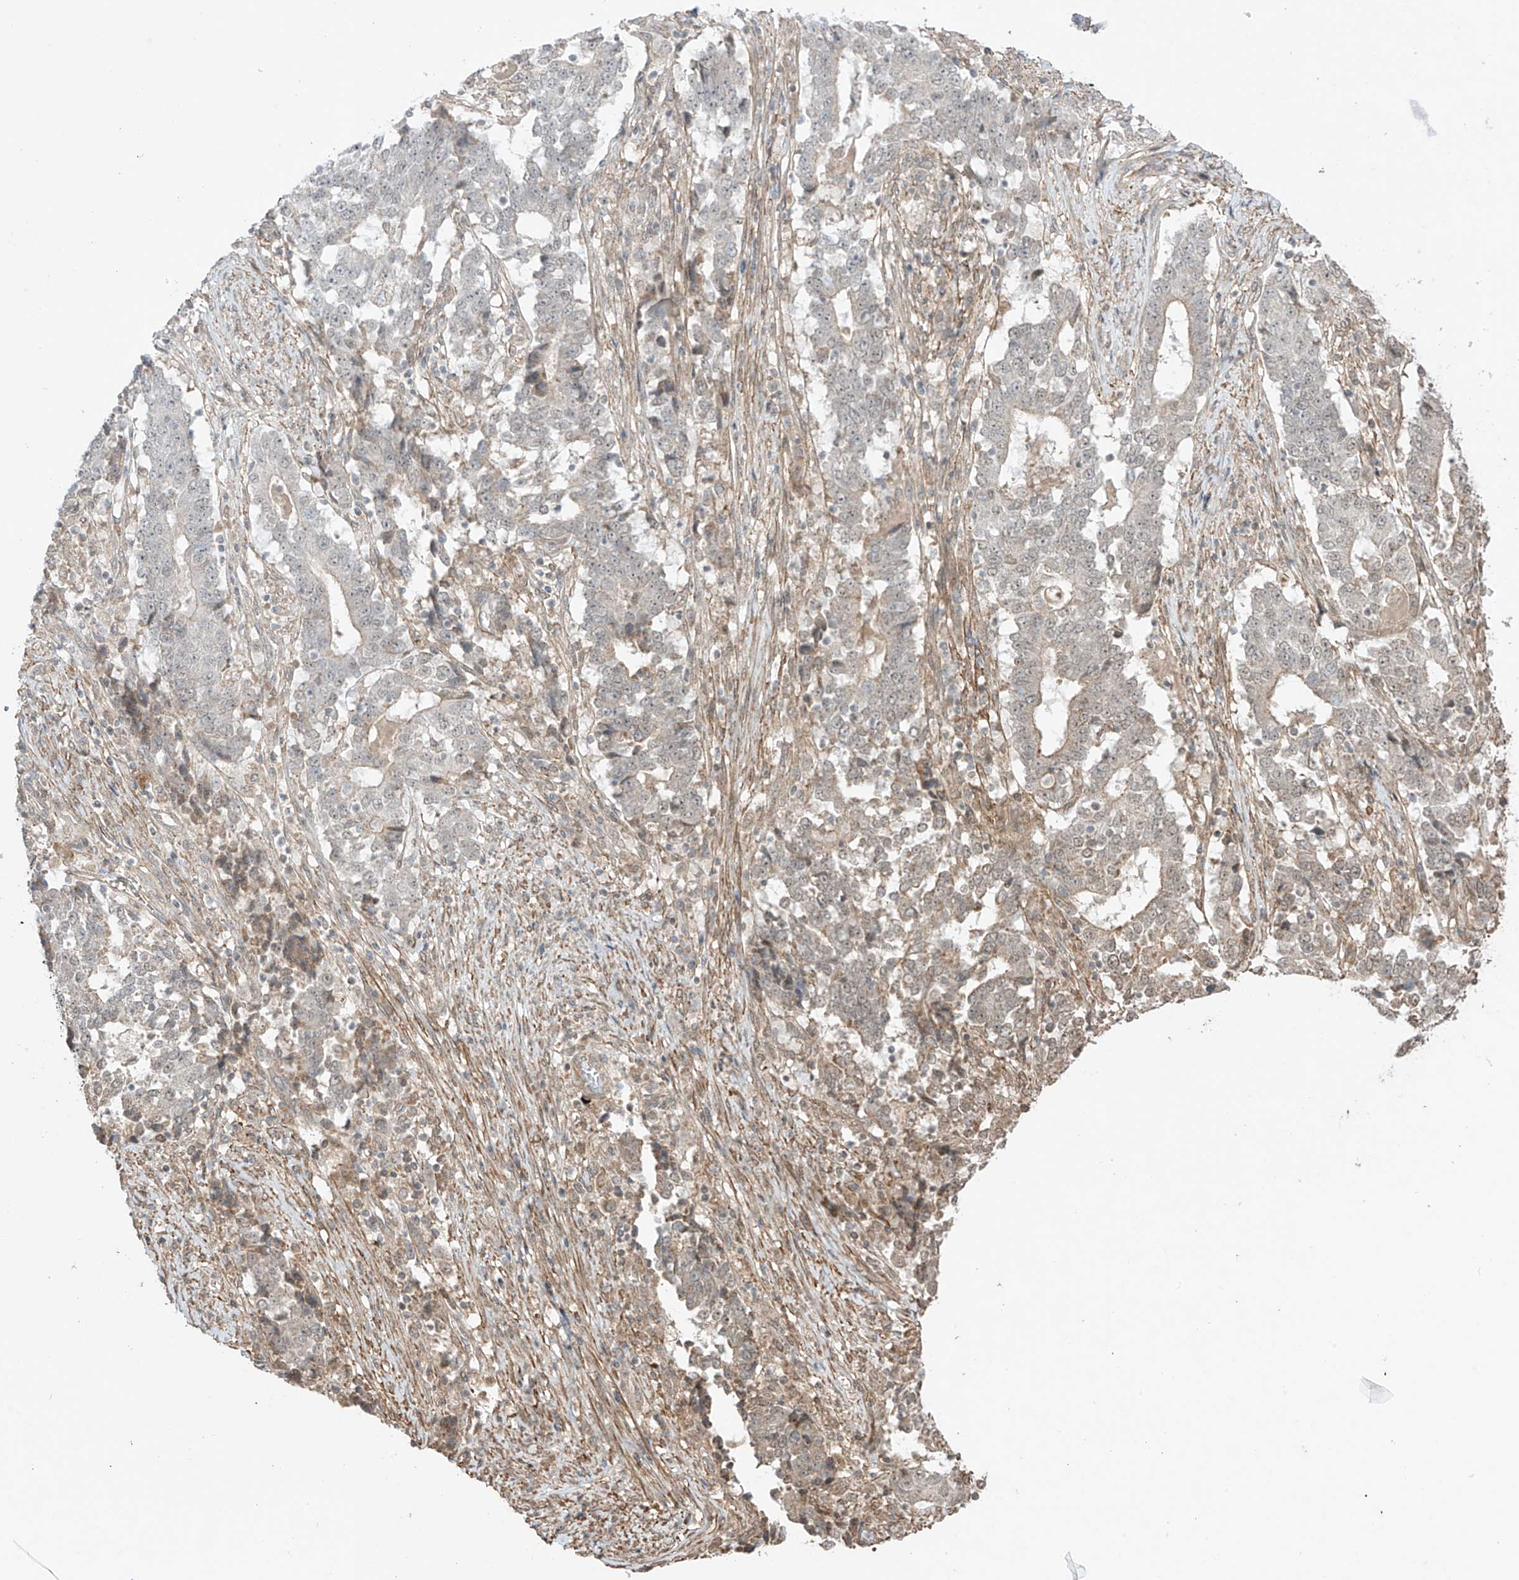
{"staining": {"intensity": "weak", "quantity": "<25%", "location": "cytoplasmic/membranous"}, "tissue": "stomach cancer", "cell_type": "Tumor cells", "image_type": "cancer", "snomed": [{"axis": "morphology", "description": "Adenocarcinoma, NOS"}, {"axis": "topography", "description": "Stomach"}], "caption": "Immunohistochemistry (IHC) image of stomach cancer stained for a protein (brown), which shows no staining in tumor cells.", "gene": "ABCD1", "patient": {"sex": "male", "age": 59}}